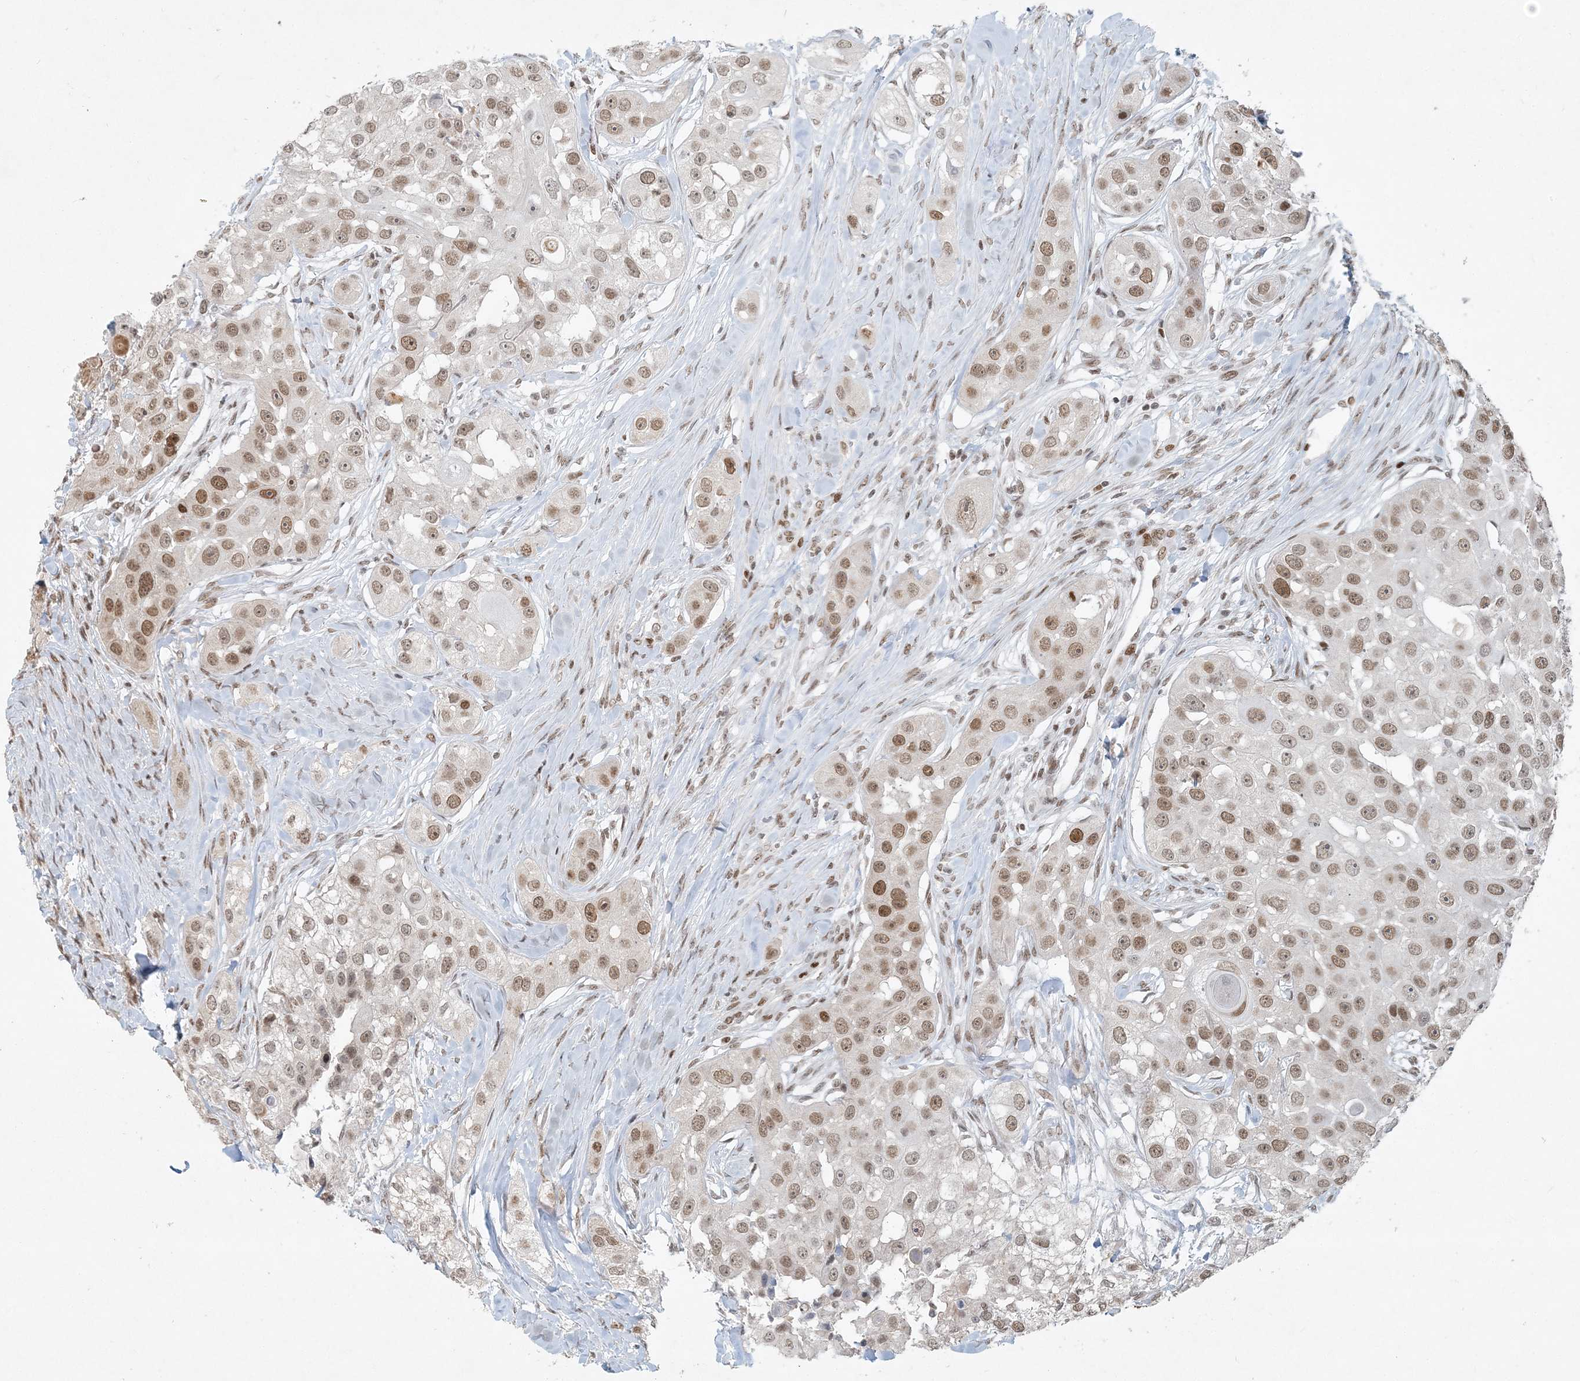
{"staining": {"intensity": "moderate", "quantity": ">75%", "location": "nuclear"}, "tissue": "head and neck cancer", "cell_type": "Tumor cells", "image_type": "cancer", "snomed": [{"axis": "morphology", "description": "Normal tissue, NOS"}, {"axis": "morphology", "description": "Squamous cell carcinoma, NOS"}, {"axis": "topography", "description": "Skeletal muscle"}, {"axis": "topography", "description": "Head-Neck"}], "caption": "The micrograph demonstrates immunohistochemical staining of head and neck cancer (squamous cell carcinoma). There is moderate nuclear expression is identified in approximately >75% of tumor cells.", "gene": "BAZ1B", "patient": {"sex": "male", "age": 51}}